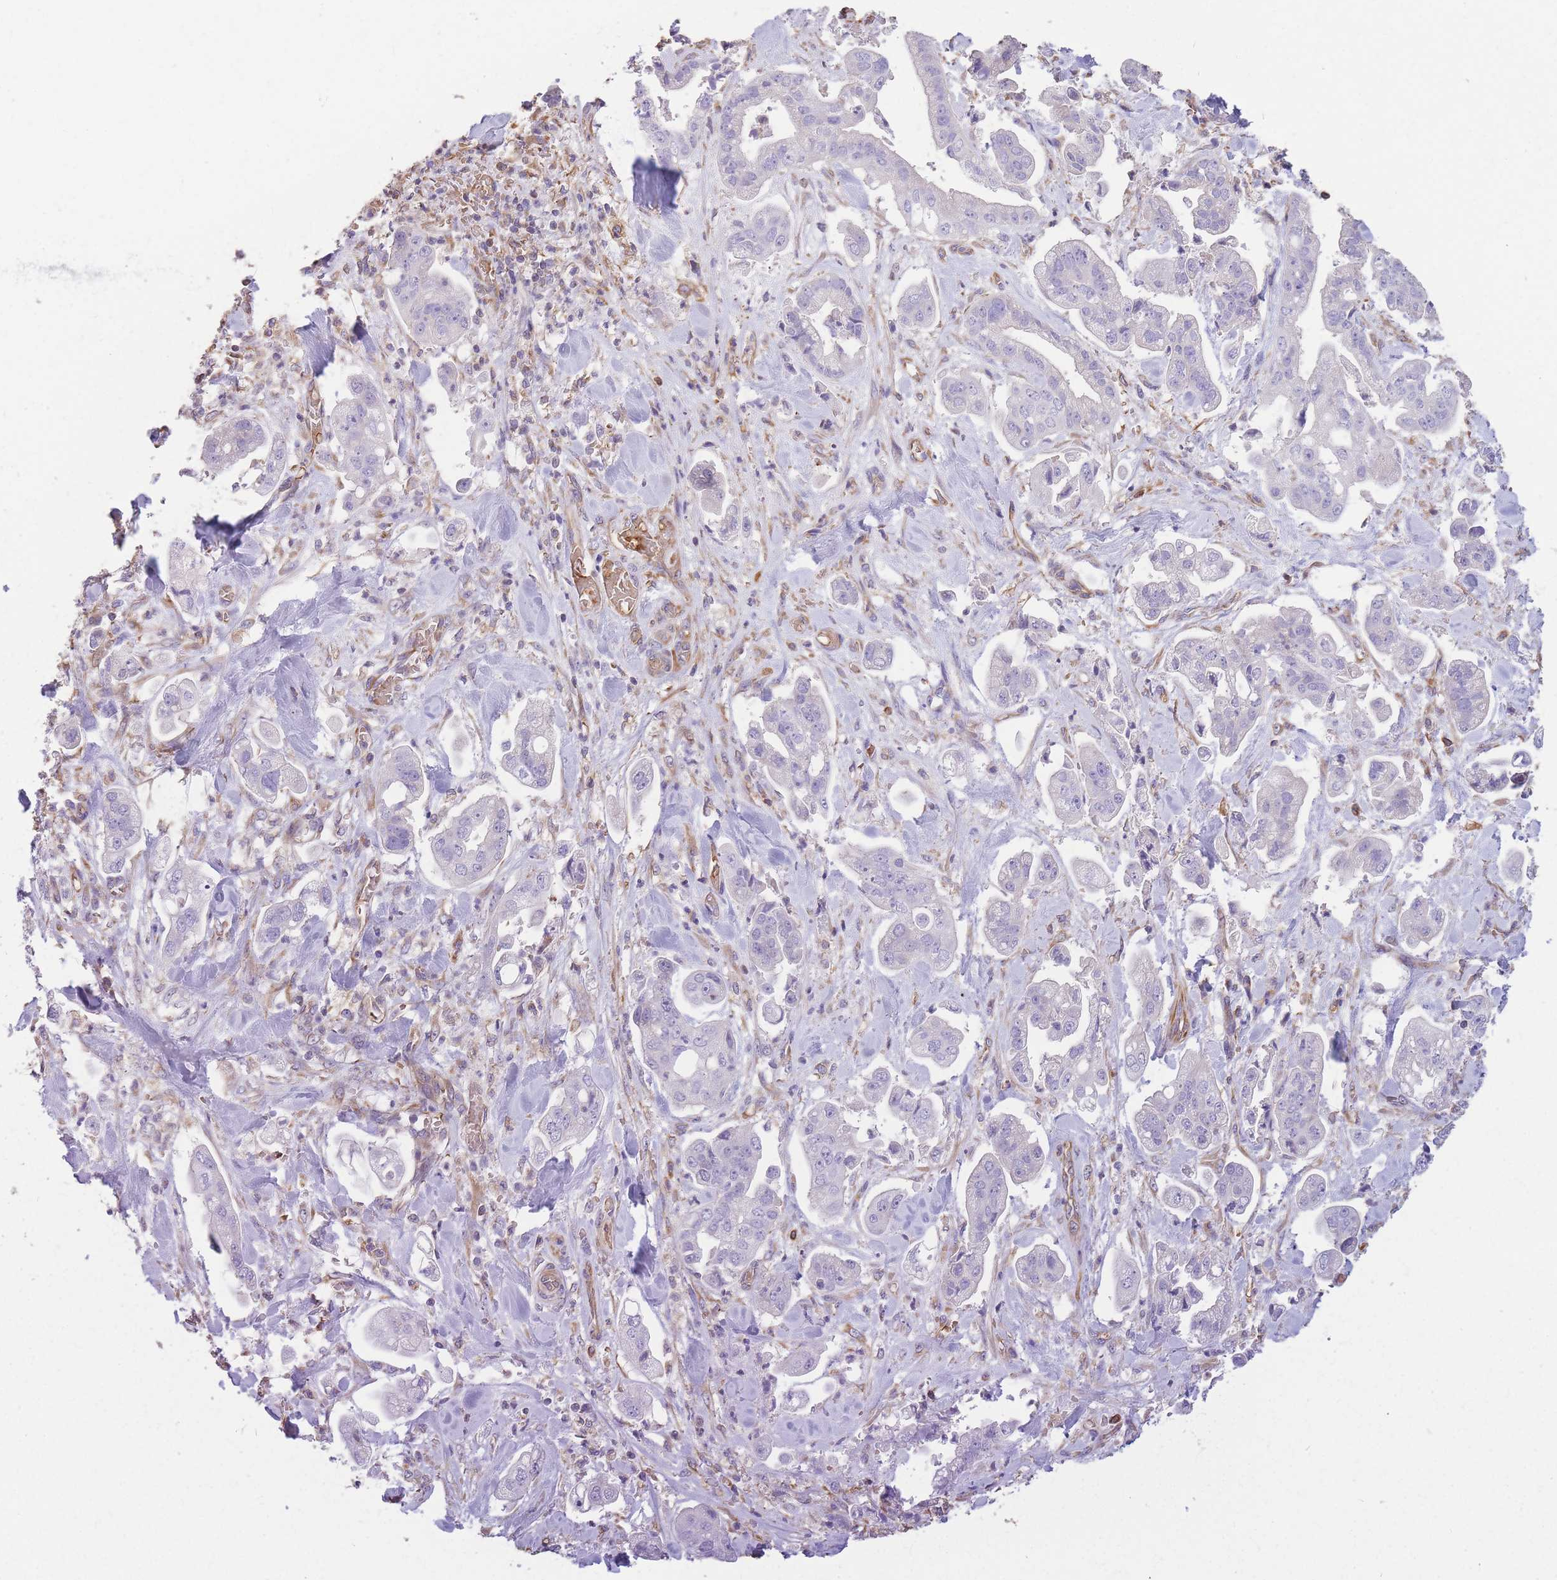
{"staining": {"intensity": "negative", "quantity": "none", "location": "none"}, "tissue": "stomach cancer", "cell_type": "Tumor cells", "image_type": "cancer", "snomed": [{"axis": "morphology", "description": "Adenocarcinoma, NOS"}, {"axis": "topography", "description": "Stomach"}], "caption": "Protein analysis of stomach cancer demonstrates no significant staining in tumor cells. The staining was performed using DAB (3,3'-diaminobenzidine) to visualize the protein expression in brown, while the nuclei were stained in blue with hematoxylin (Magnification: 20x).", "gene": "ANKRD53", "patient": {"sex": "male", "age": 62}}